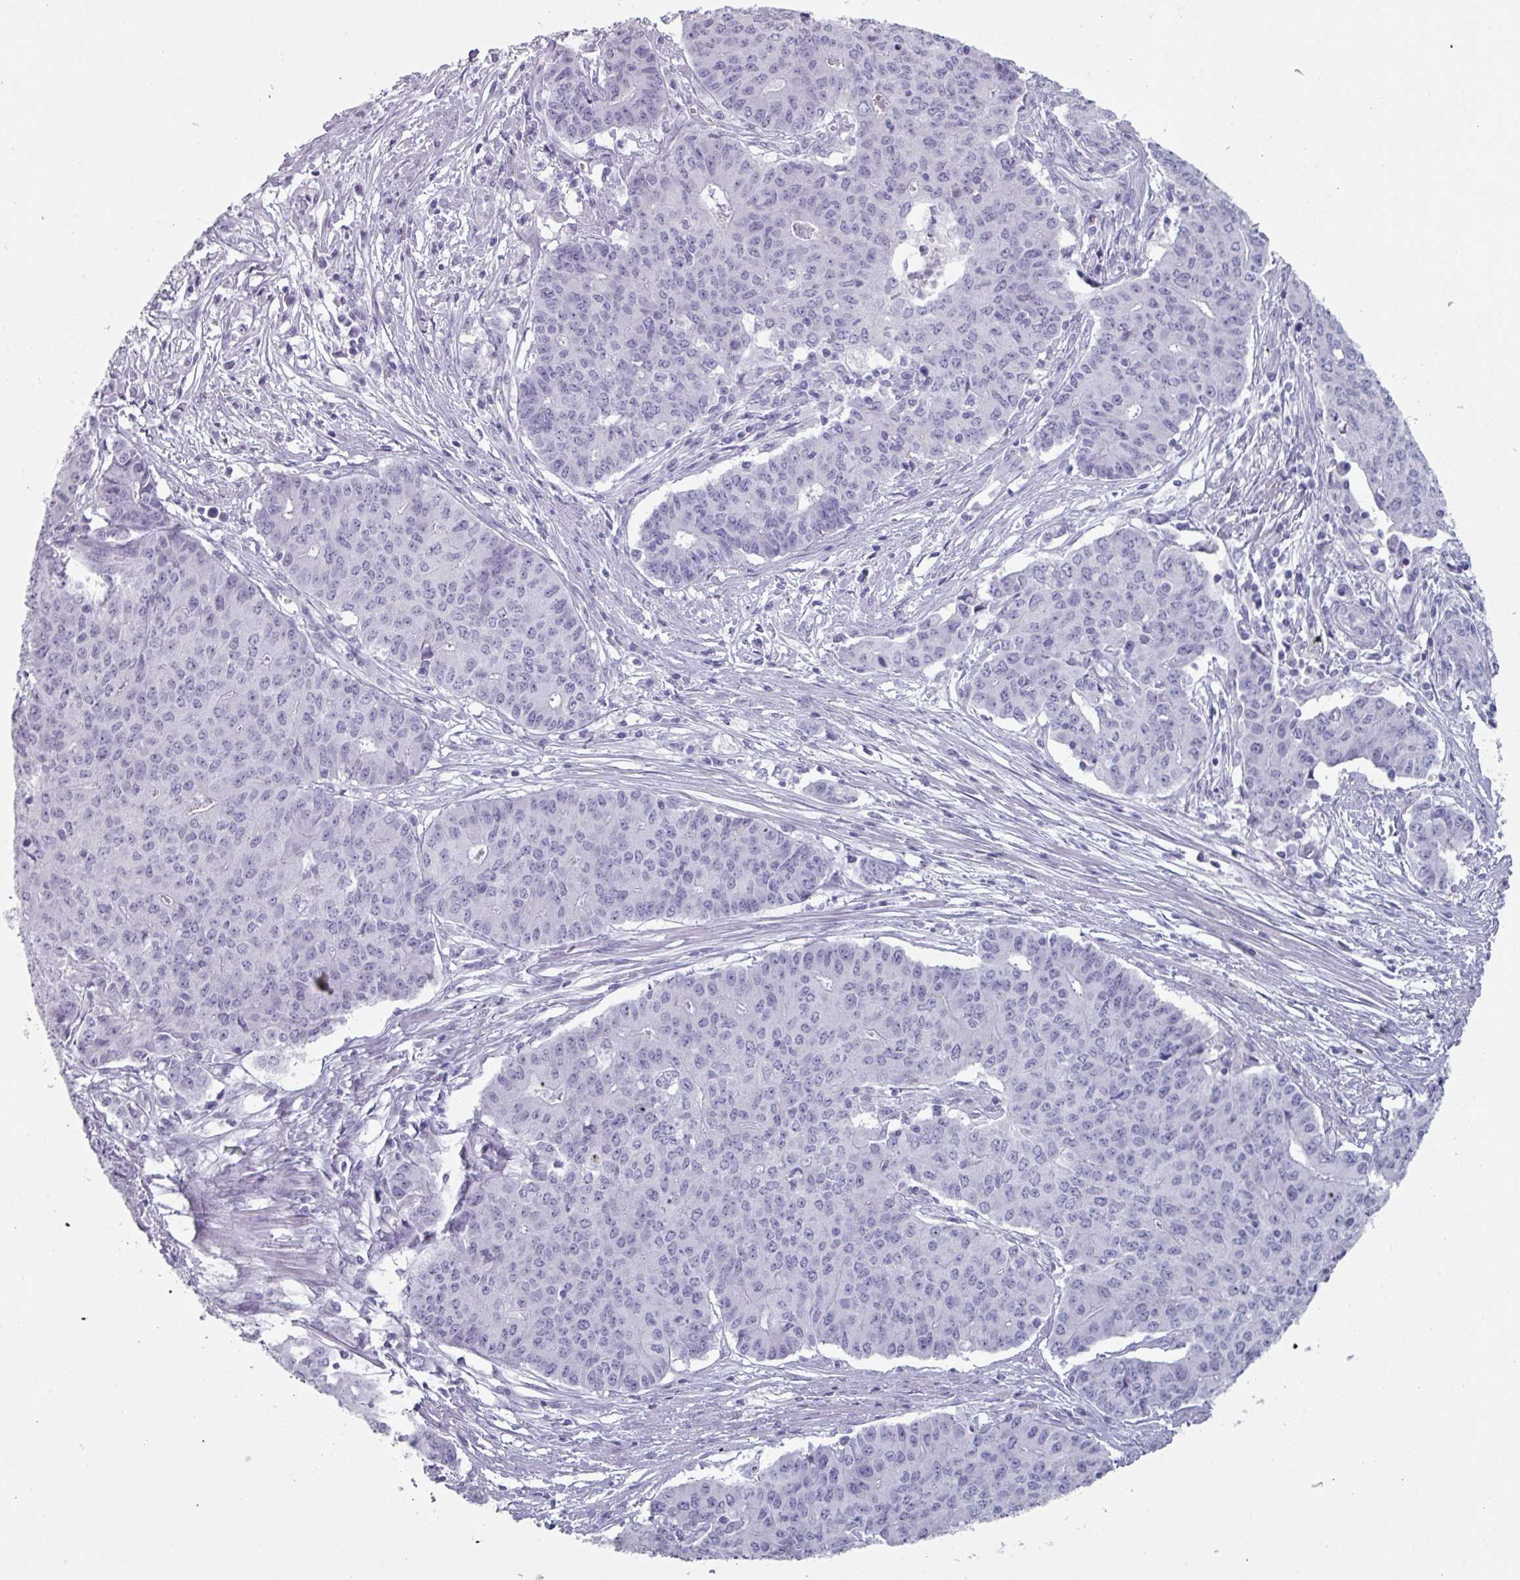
{"staining": {"intensity": "negative", "quantity": "none", "location": "none"}, "tissue": "endometrial cancer", "cell_type": "Tumor cells", "image_type": "cancer", "snomed": [{"axis": "morphology", "description": "Adenocarcinoma, NOS"}, {"axis": "topography", "description": "Endometrium"}], "caption": "Immunohistochemical staining of human endometrial cancer (adenocarcinoma) reveals no significant expression in tumor cells.", "gene": "SLC35G2", "patient": {"sex": "female", "age": 59}}